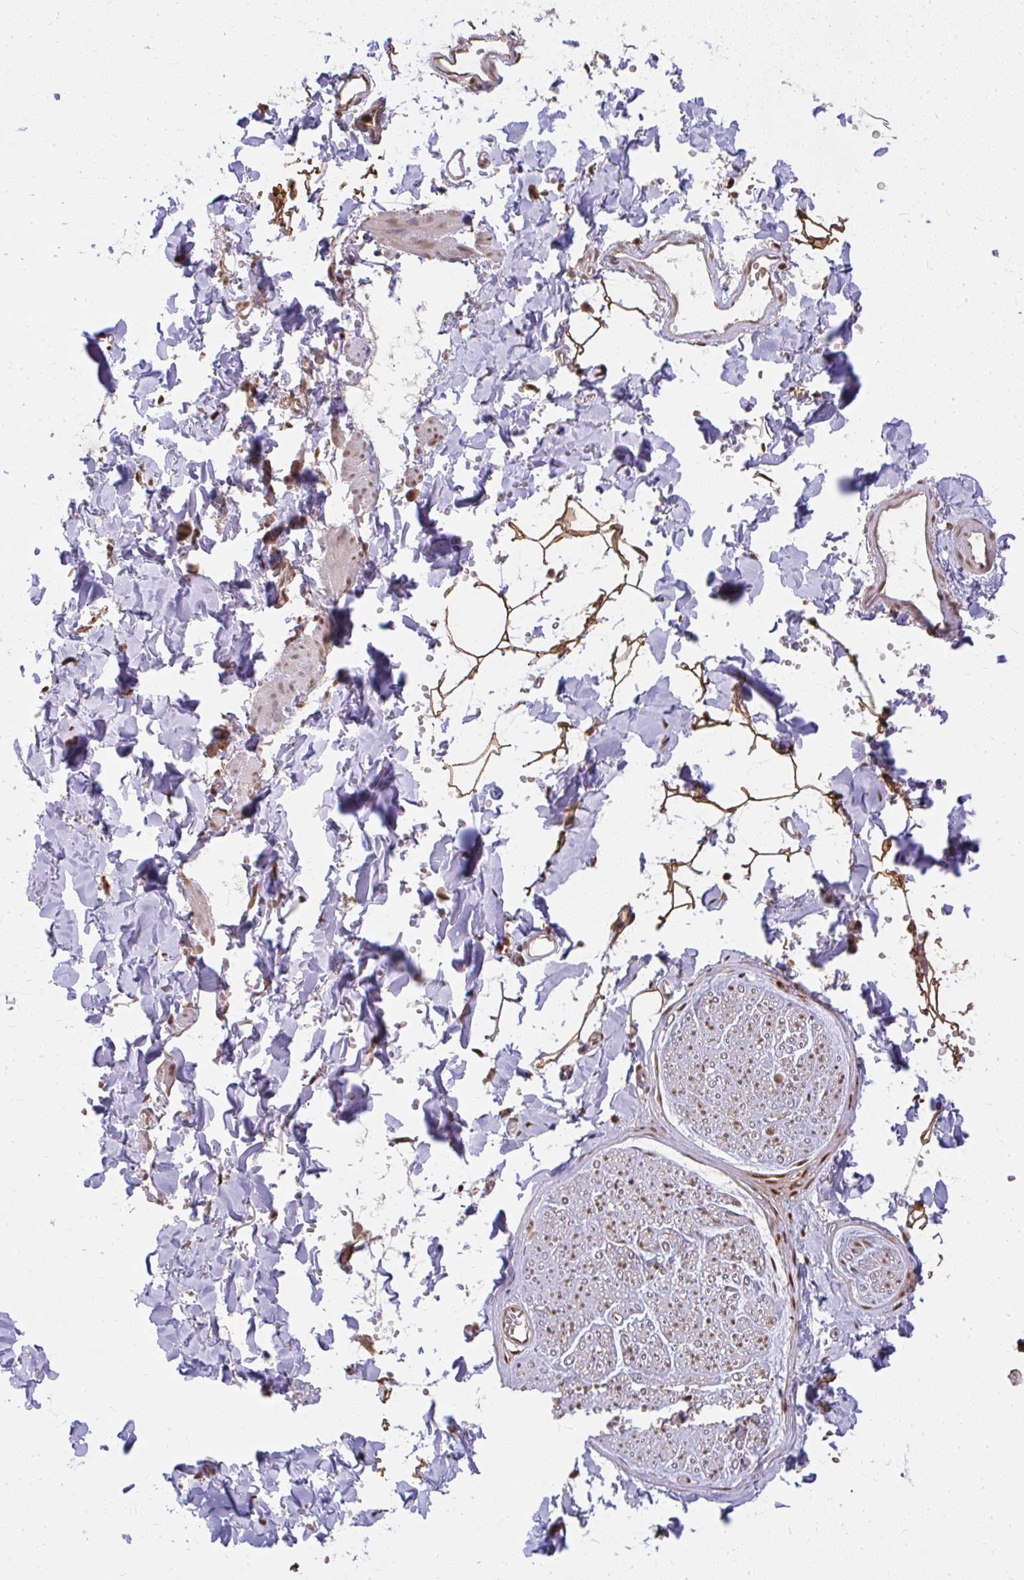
{"staining": {"intensity": "strong", "quantity": "25%-75%", "location": "cytoplasmic/membranous"}, "tissue": "adipose tissue", "cell_type": "Adipocytes", "image_type": "normal", "snomed": [{"axis": "morphology", "description": "Normal tissue, NOS"}, {"axis": "topography", "description": "Cartilage tissue"}, {"axis": "topography", "description": "Bronchus"}, {"axis": "topography", "description": "Peripheral nerve tissue"}], "caption": "The micrograph displays staining of normal adipose tissue, revealing strong cytoplasmic/membranous protein positivity (brown color) within adipocytes. Nuclei are stained in blue.", "gene": "LARS2", "patient": {"sex": "female", "age": 59}}